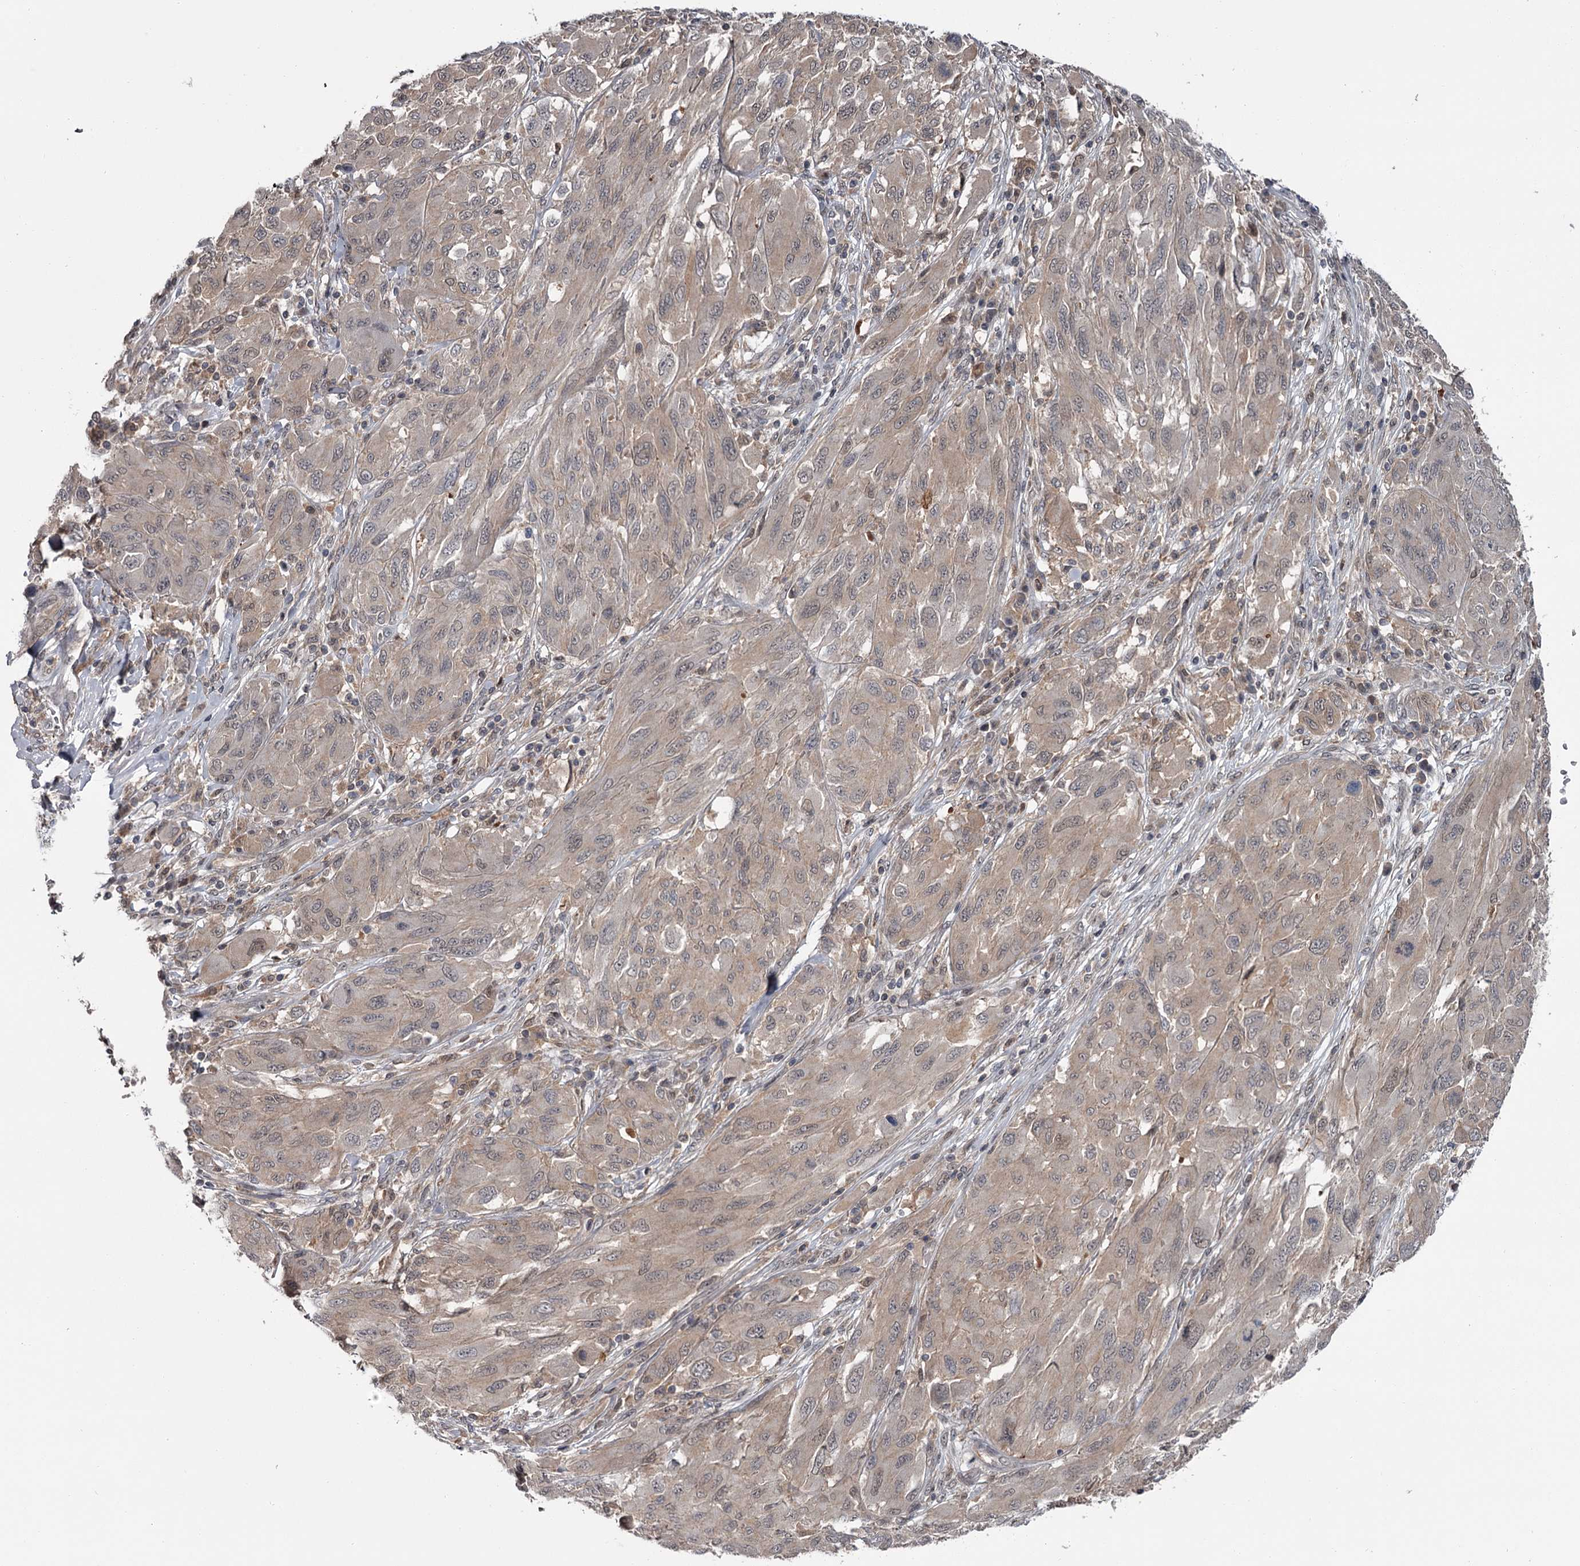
{"staining": {"intensity": "weak", "quantity": "<25%", "location": "cytoplasmic/membranous"}, "tissue": "melanoma", "cell_type": "Tumor cells", "image_type": "cancer", "snomed": [{"axis": "morphology", "description": "Malignant melanoma, NOS"}, {"axis": "topography", "description": "Skin"}], "caption": "Immunohistochemical staining of human melanoma exhibits no significant positivity in tumor cells.", "gene": "DAO", "patient": {"sex": "female", "age": 91}}